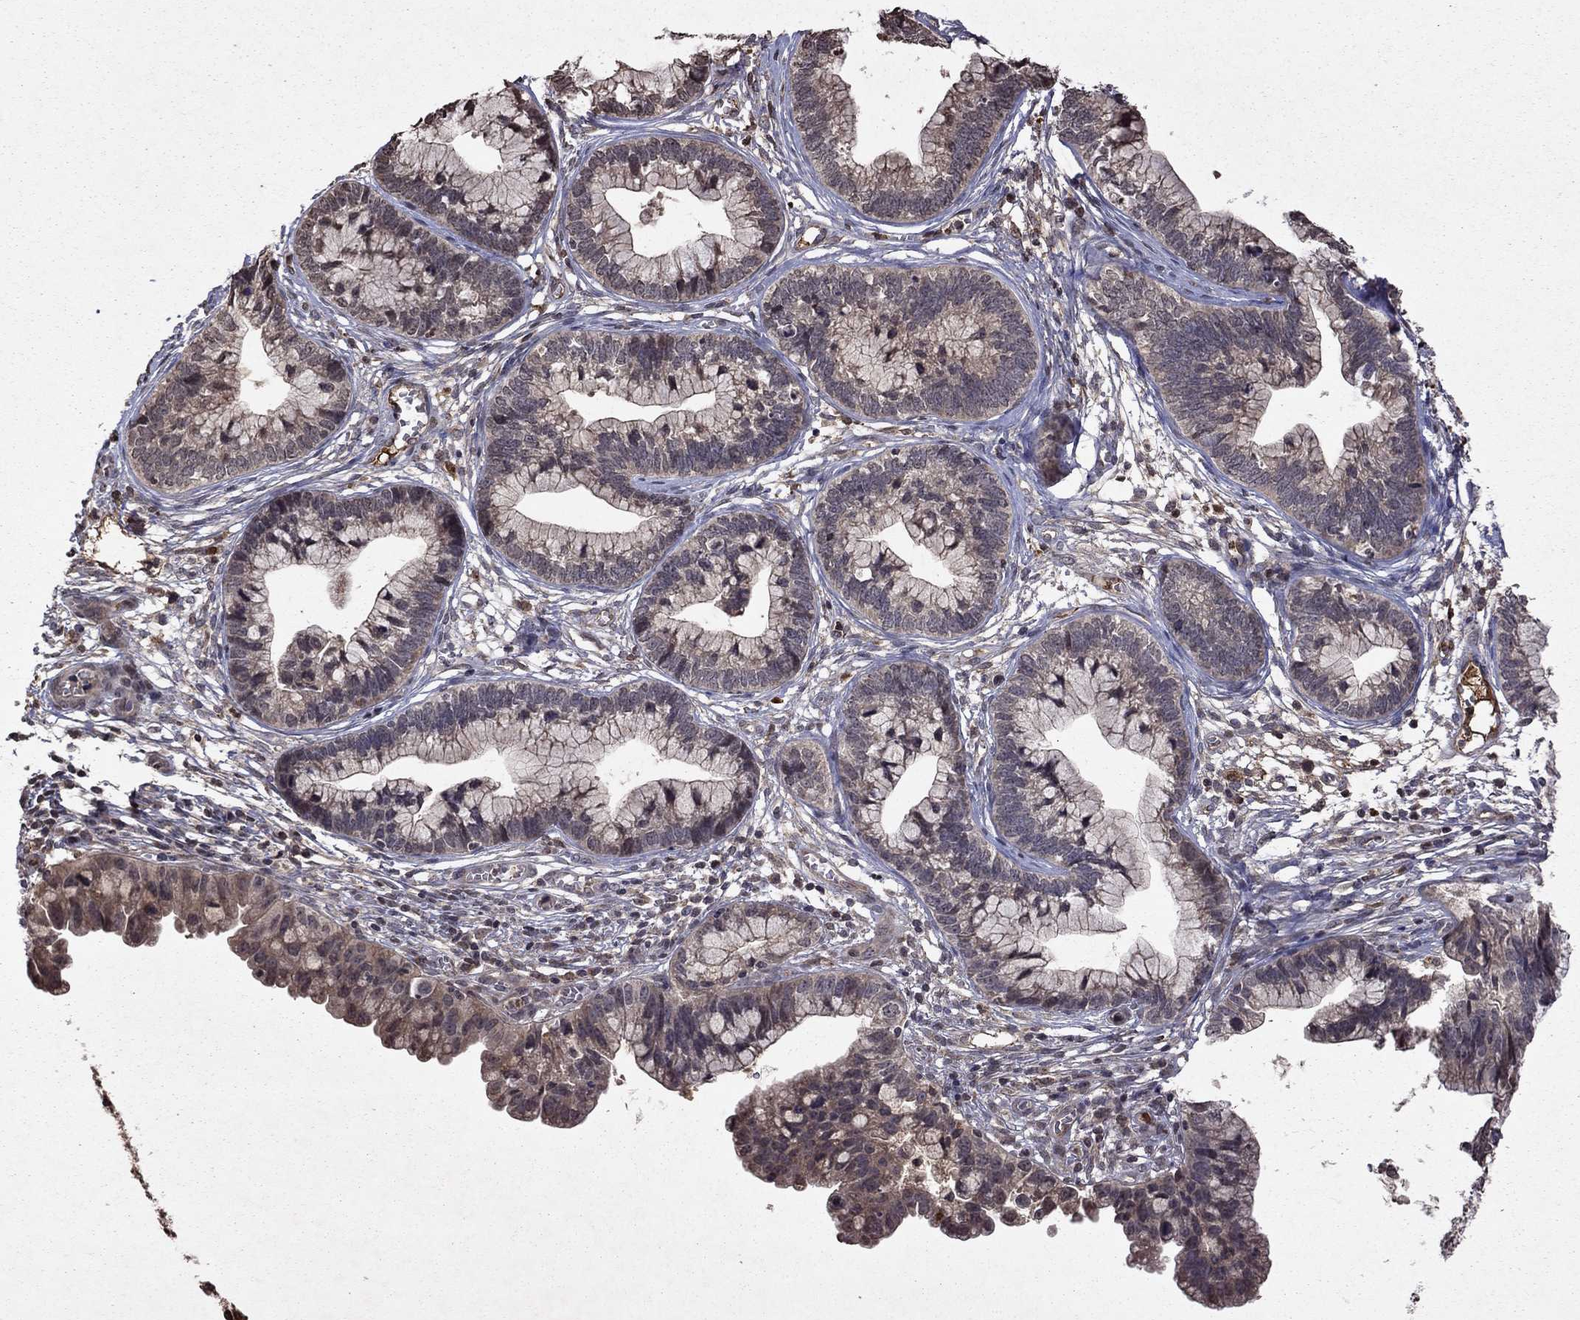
{"staining": {"intensity": "negative", "quantity": "none", "location": "none"}, "tissue": "cervical cancer", "cell_type": "Tumor cells", "image_type": "cancer", "snomed": [{"axis": "morphology", "description": "Adenocarcinoma, NOS"}, {"axis": "topography", "description": "Cervix"}], "caption": "IHC photomicrograph of neoplastic tissue: cervical cancer (adenocarcinoma) stained with DAB (3,3'-diaminobenzidine) reveals no significant protein expression in tumor cells. The staining was performed using DAB (3,3'-diaminobenzidine) to visualize the protein expression in brown, while the nuclei were stained in blue with hematoxylin (Magnification: 20x).", "gene": "NLGN1", "patient": {"sex": "female", "age": 44}}